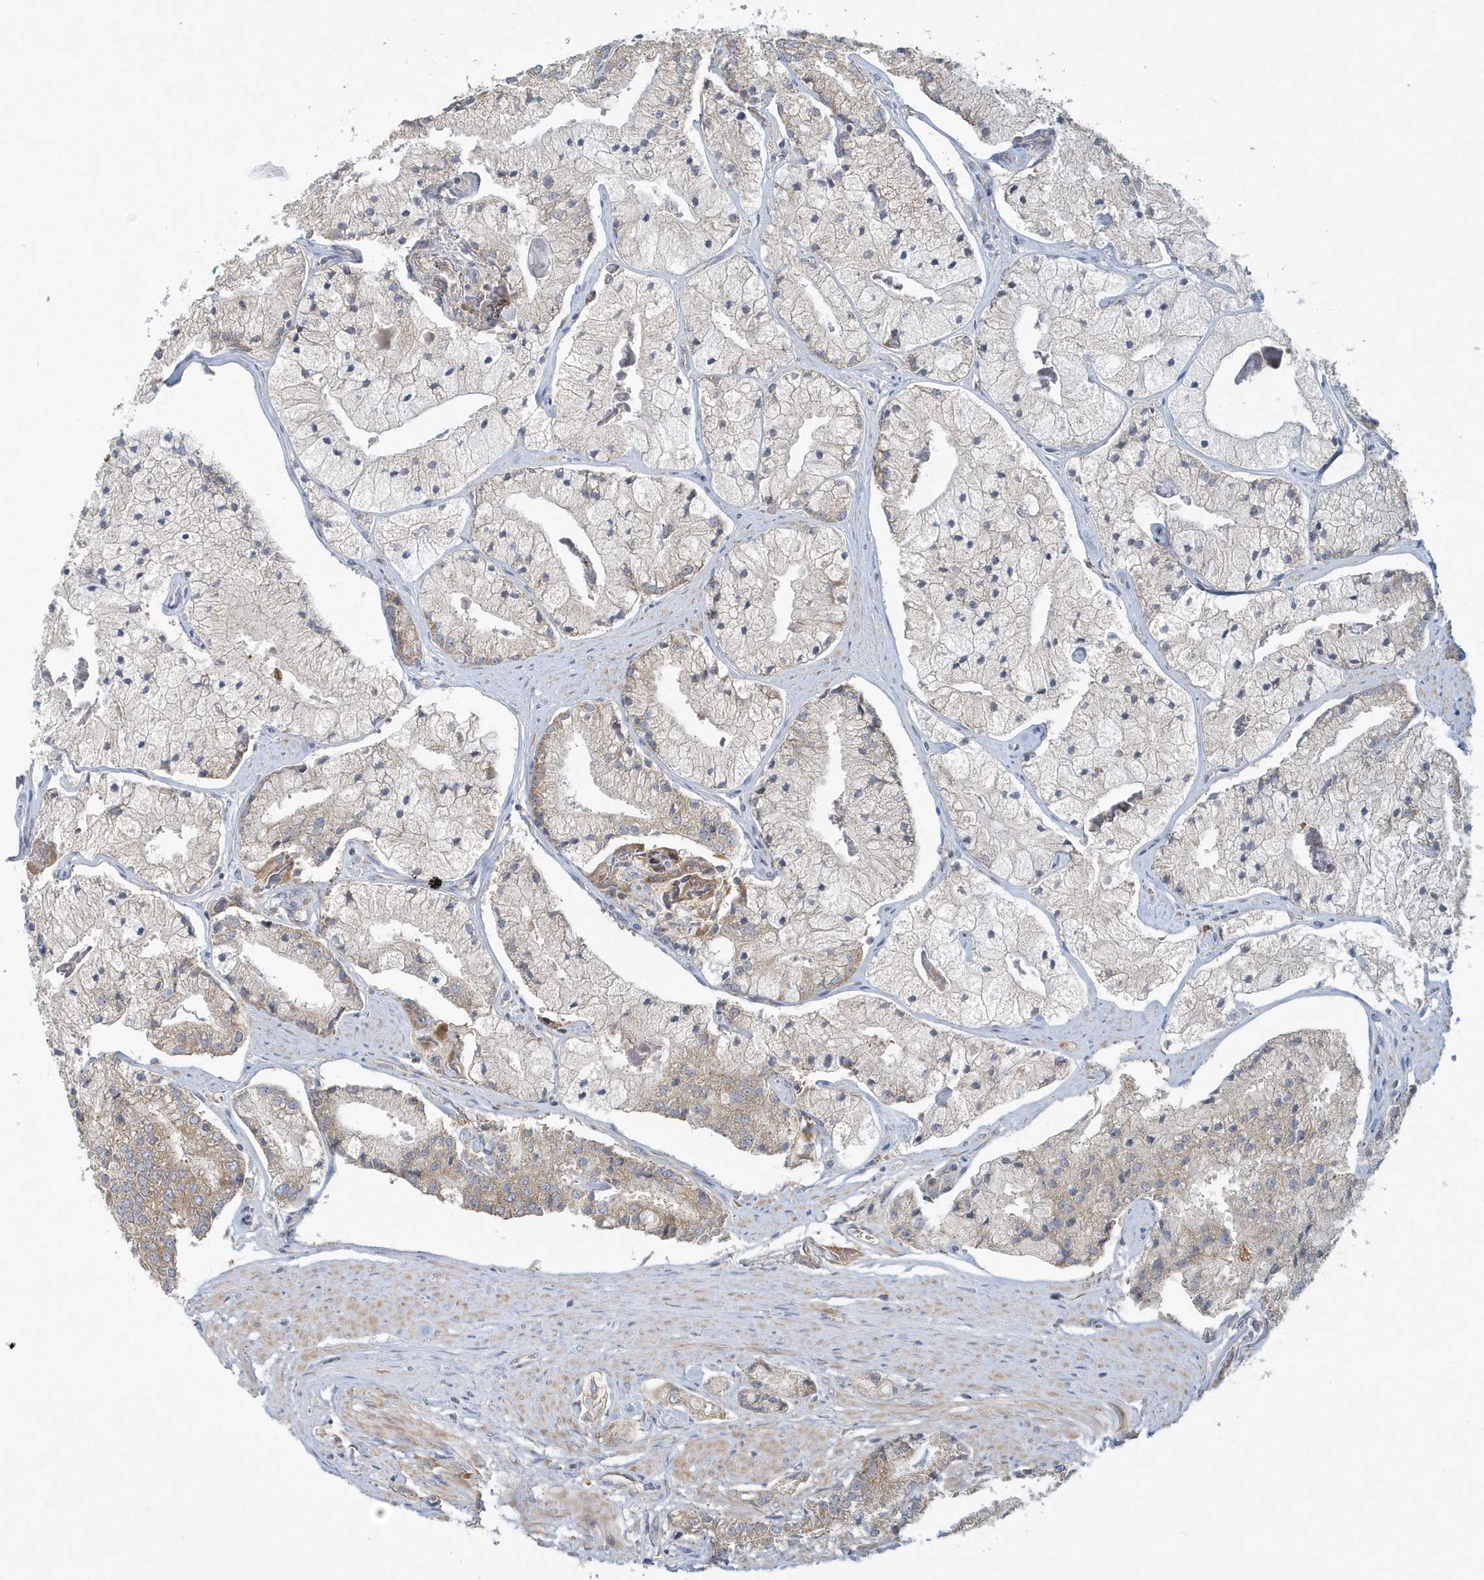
{"staining": {"intensity": "weak", "quantity": "<25%", "location": "cytoplasmic/membranous"}, "tissue": "prostate cancer", "cell_type": "Tumor cells", "image_type": "cancer", "snomed": [{"axis": "morphology", "description": "Adenocarcinoma, High grade"}, {"axis": "topography", "description": "Prostate"}], "caption": "Tumor cells show no significant protein staining in prostate cancer. The staining is performed using DAB (3,3'-diaminobenzidine) brown chromogen with nuclei counter-stained in using hematoxylin.", "gene": "CNOT10", "patient": {"sex": "male", "age": 50}}